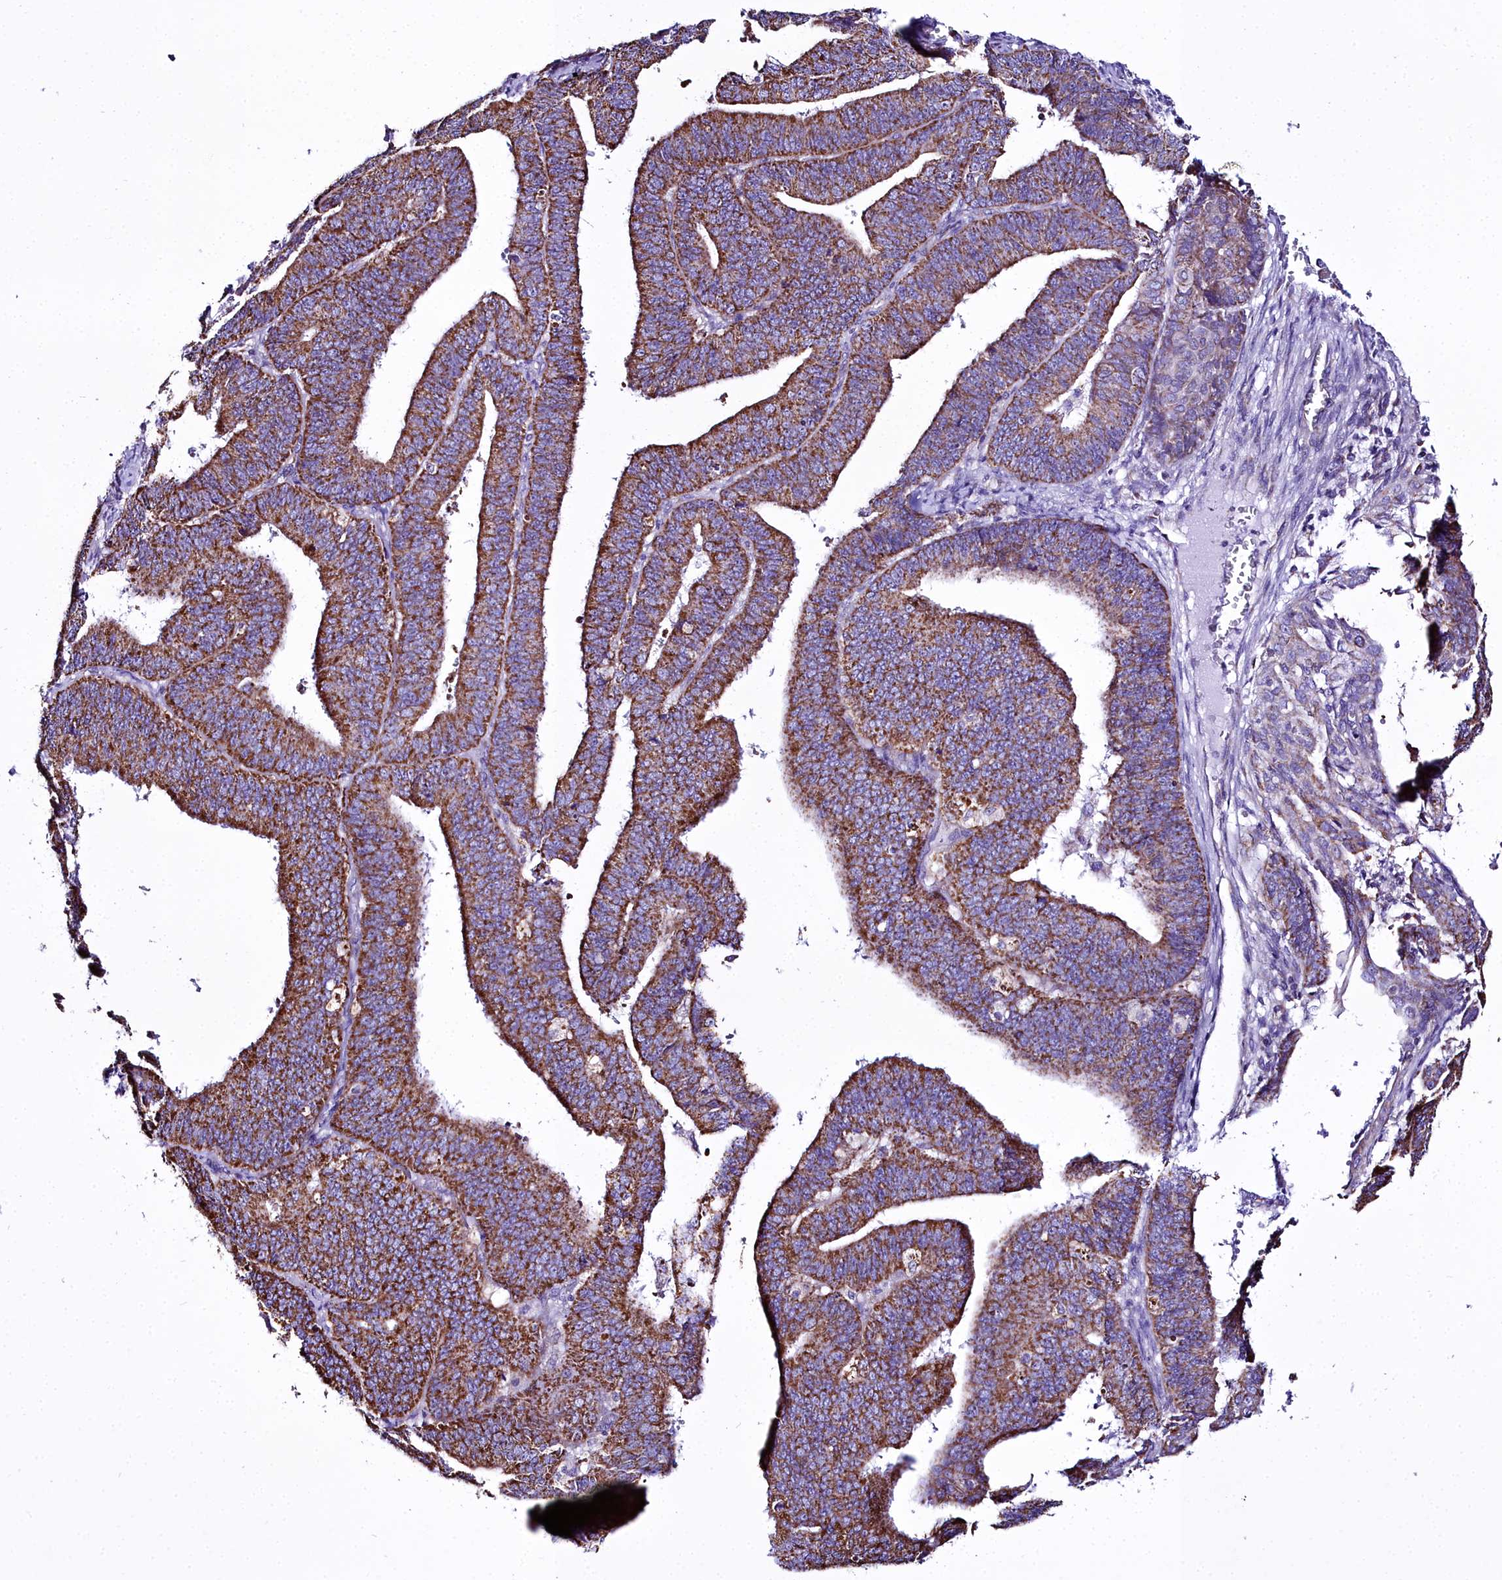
{"staining": {"intensity": "strong", "quantity": ">75%", "location": "cytoplasmic/membranous"}, "tissue": "endometrial cancer", "cell_type": "Tumor cells", "image_type": "cancer", "snomed": [{"axis": "morphology", "description": "Adenocarcinoma, NOS"}, {"axis": "topography", "description": "Endometrium"}], "caption": "This is a photomicrograph of IHC staining of endometrial cancer (adenocarcinoma), which shows strong positivity in the cytoplasmic/membranous of tumor cells.", "gene": "WDFY3", "patient": {"sex": "female", "age": 73}}